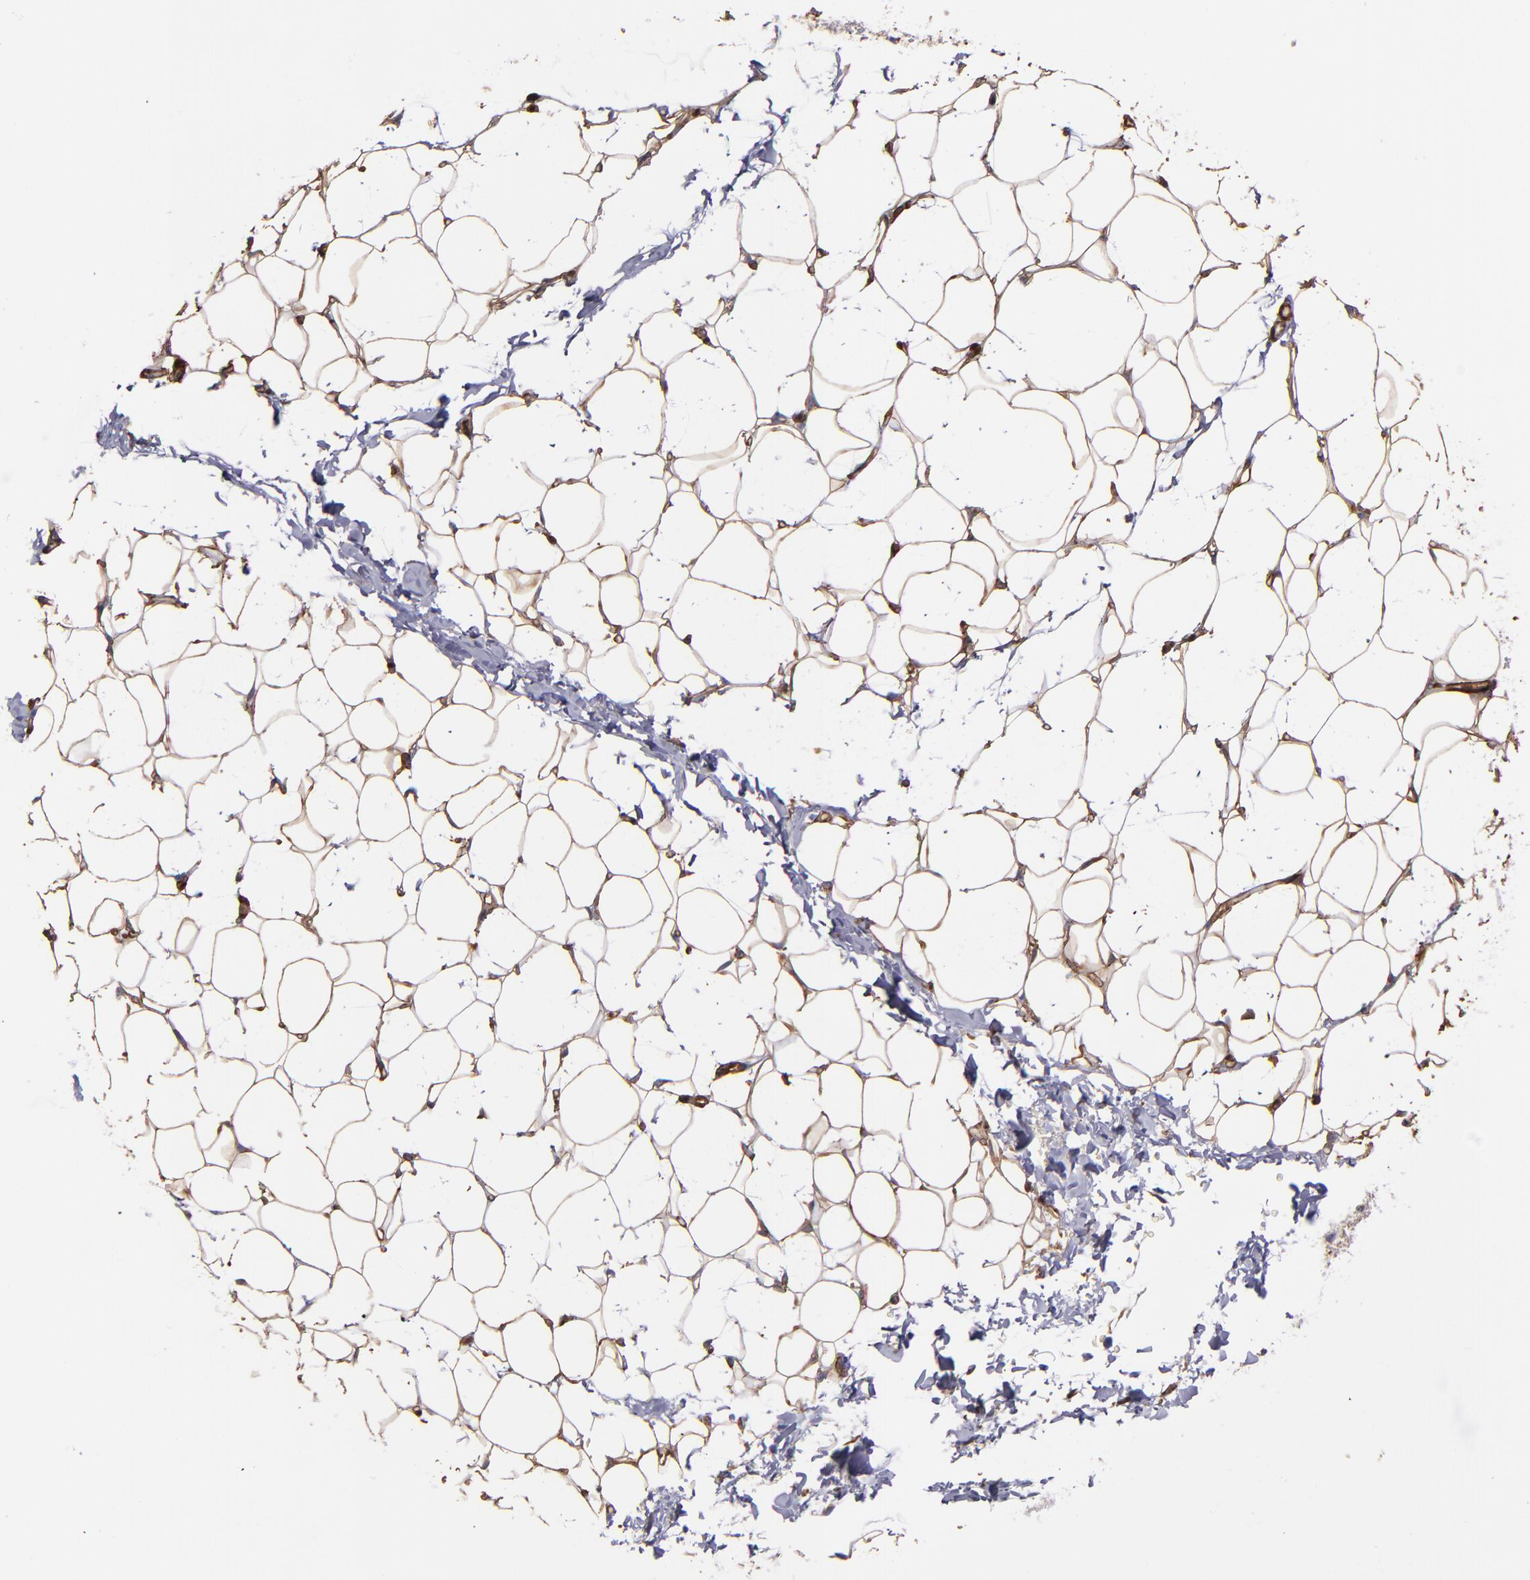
{"staining": {"intensity": "moderate", "quantity": ">75%", "location": "cytoplasmic/membranous"}, "tissue": "adipose tissue", "cell_type": "Adipocytes", "image_type": "normal", "snomed": [{"axis": "morphology", "description": "Normal tissue, NOS"}, {"axis": "topography", "description": "Soft tissue"}], "caption": "This photomicrograph shows benign adipose tissue stained with IHC to label a protein in brown. The cytoplasmic/membranous of adipocytes show moderate positivity for the protein. Nuclei are counter-stained blue.", "gene": "VCL", "patient": {"sex": "male", "age": 26}}